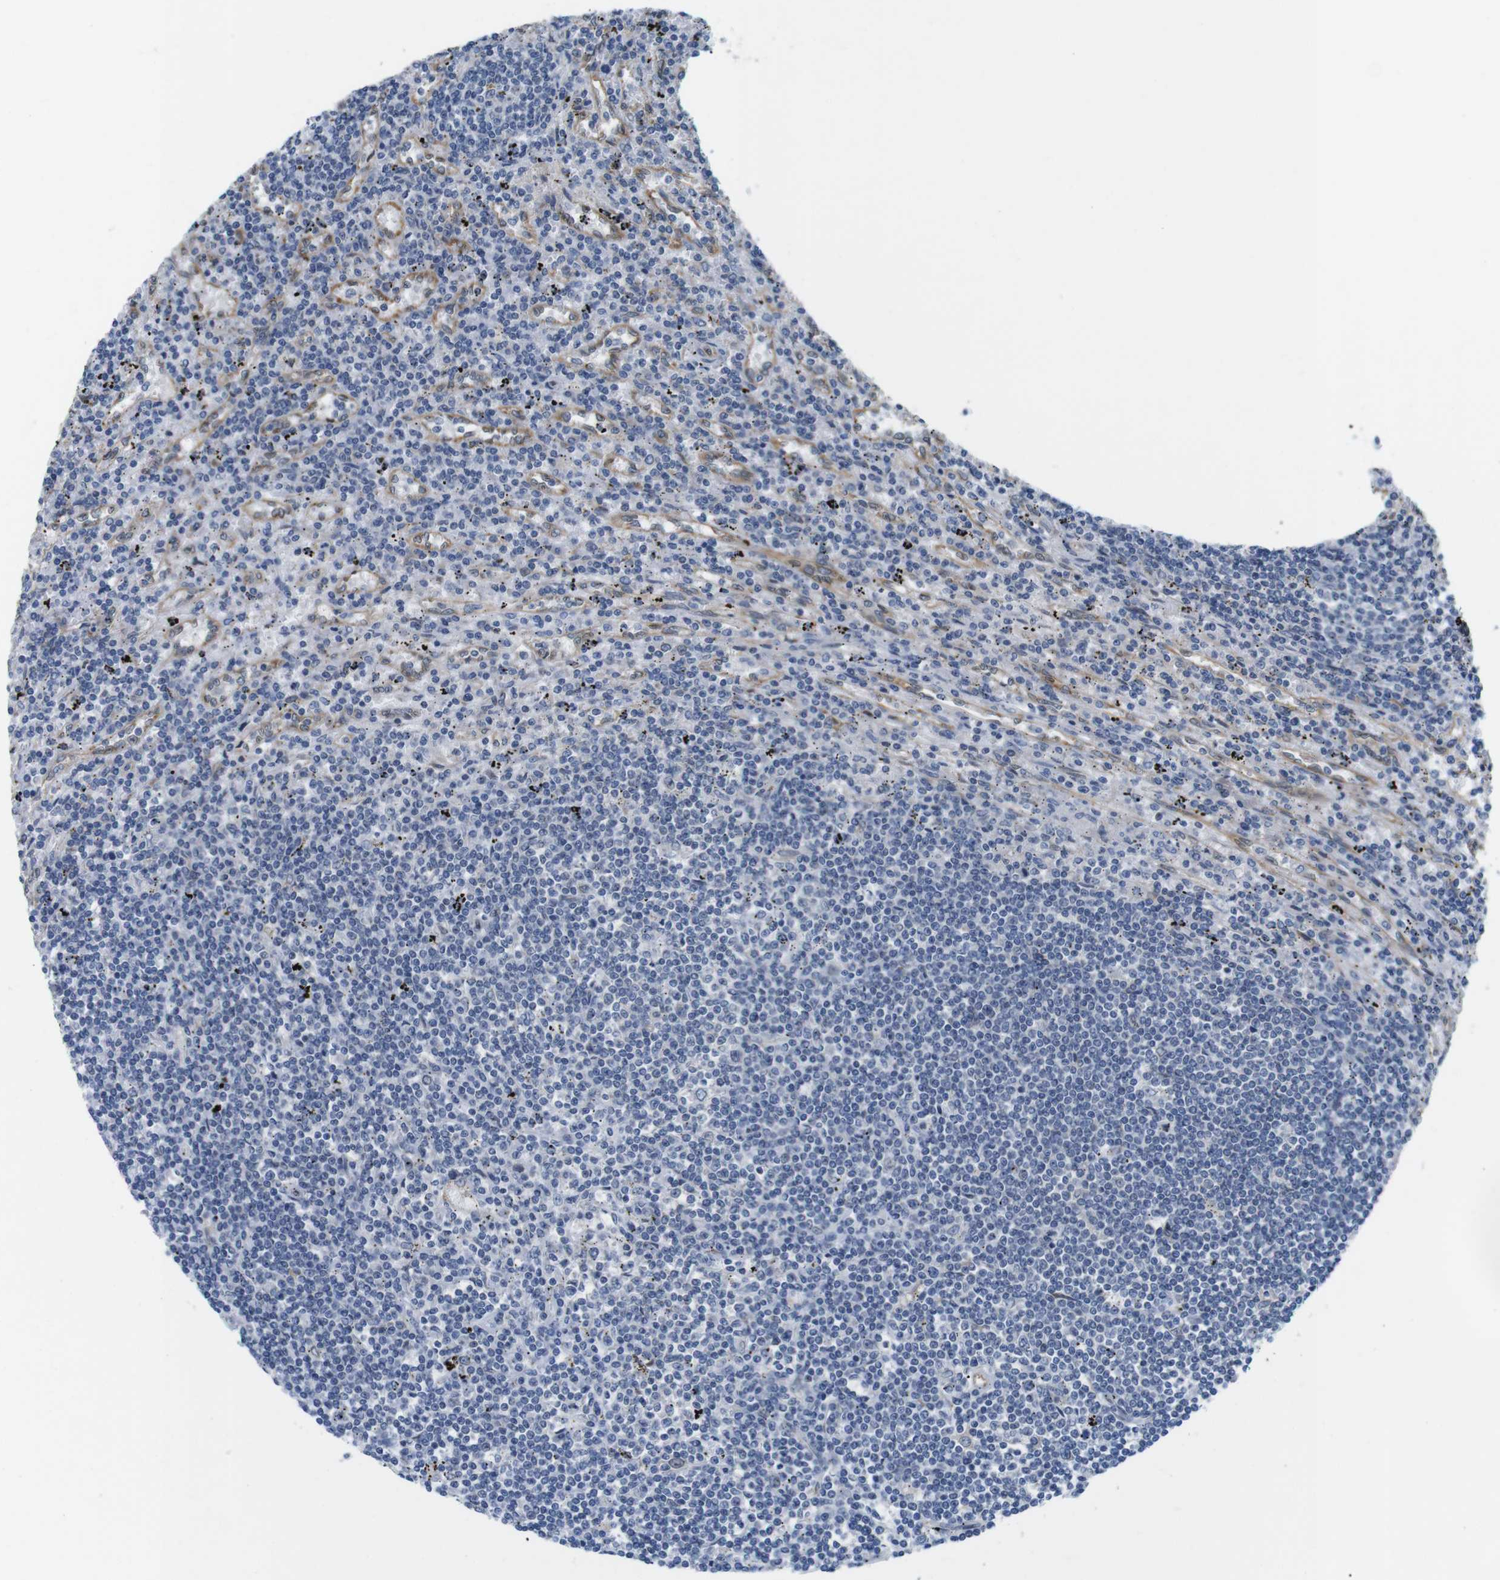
{"staining": {"intensity": "negative", "quantity": "none", "location": "none"}, "tissue": "lymphoma", "cell_type": "Tumor cells", "image_type": "cancer", "snomed": [{"axis": "morphology", "description": "Malignant lymphoma, non-Hodgkin's type, Low grade"}, {"axis": "topography", "description": "Spleen"}], "caption": "Tumor cells show no significant protein positivity in malignant lymphoma, non-Hodgkin's type (low-grade).", "gene": "HACD3", "patient": {"sex": "male", "age": 76}}